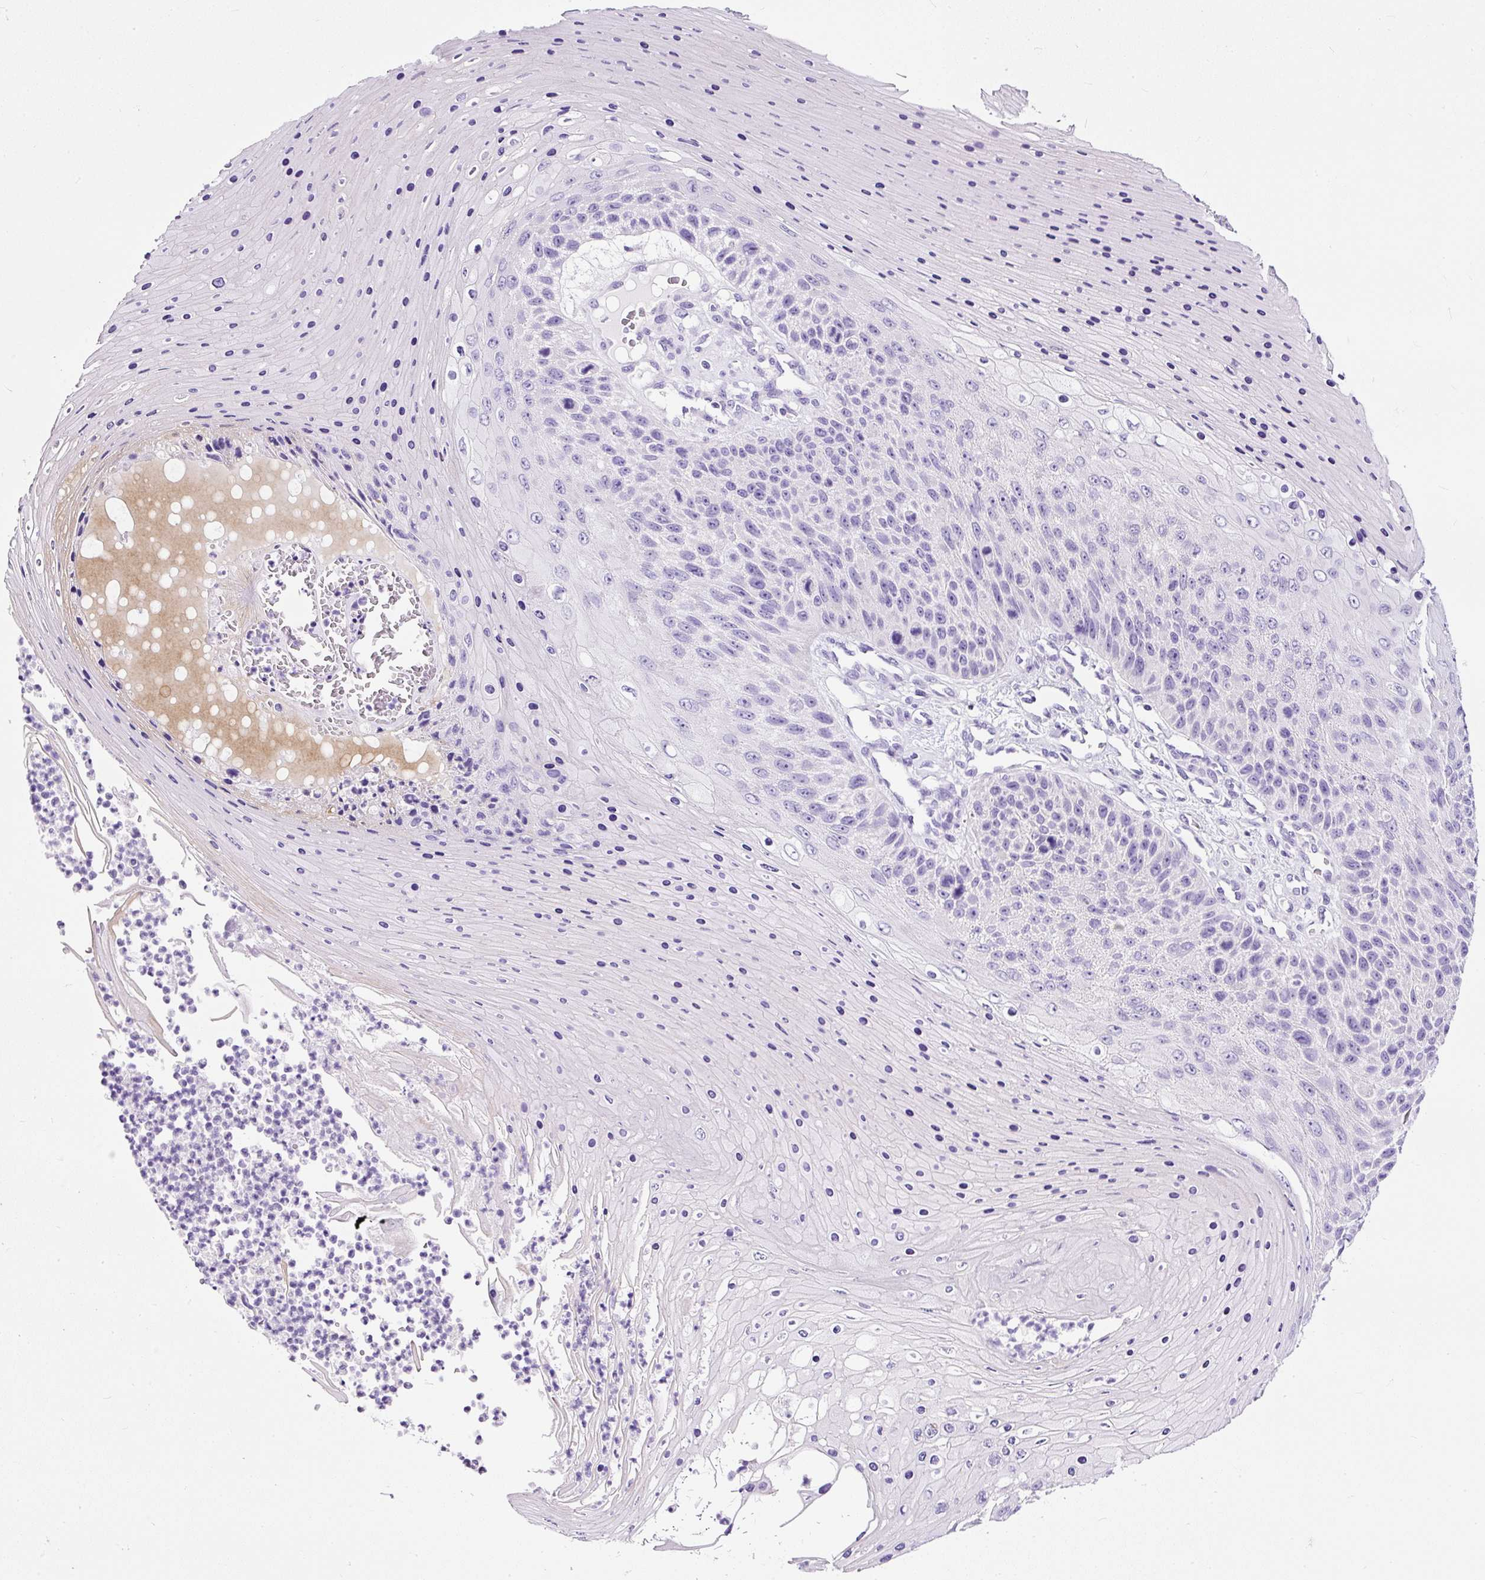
{"staining": {"intensity": "negative", "quantity": "none", "location": "none"}, "tissue": "skin cancer", "cell_type": "Tumor cells", "image_type": "cancer", "snomed": [{"axis": "morphology", "description": "Squamous cell carcinoma, NOS"}, {"axis": "topography", "description": "Skin"}], "caption": "An immunohistochemistry micrograph of skin cancer (squamous cell carcinoma) is shown. There is no staining in tumor cells of skin cancer (squamous cell carcinoma).", "gene": "STOX2", "patient": {"sex": "female", "age": 88}}